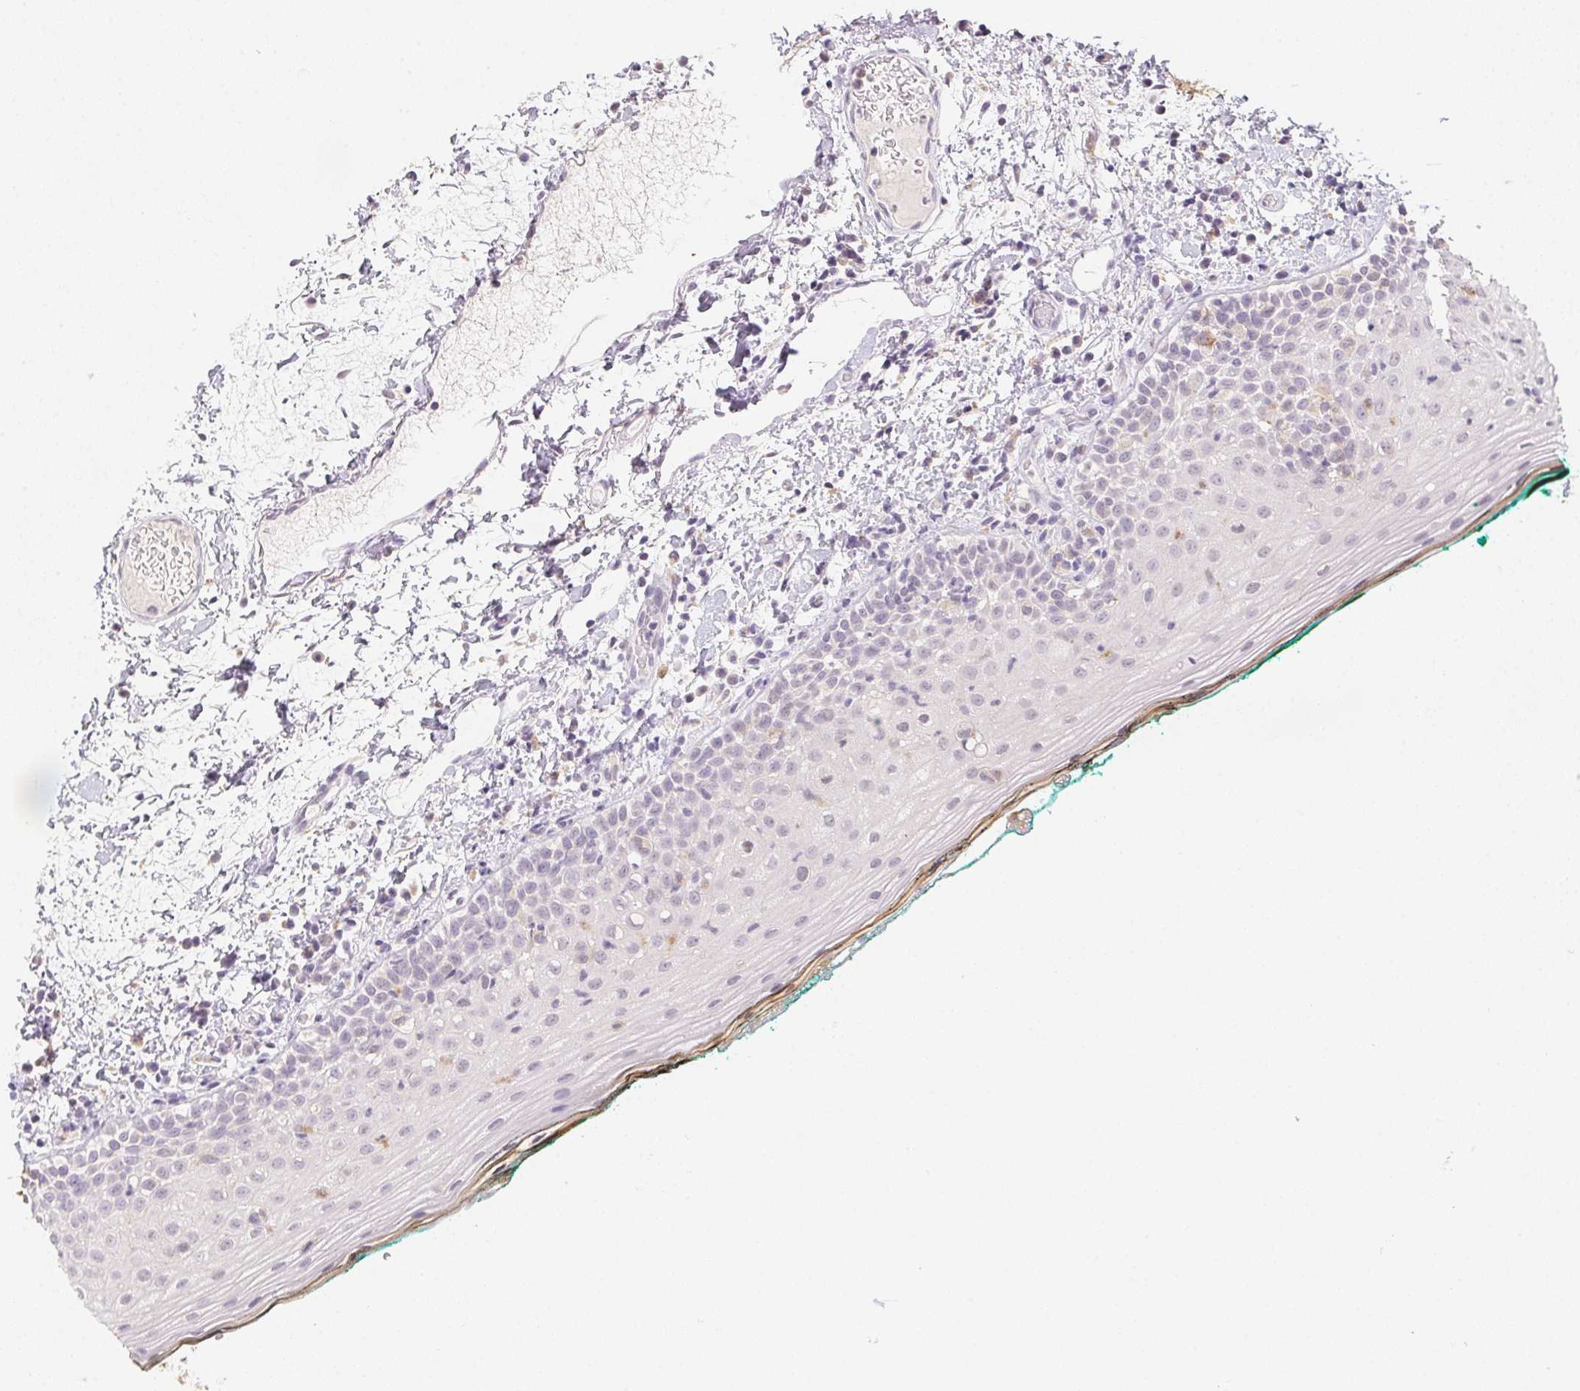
{"staining": {"intensity": "weak", "quantity": "<25%", "location": "cytoplasmic/membranous"}, "tissue": "oral mucosa", "cell_type": "Squamous epithelial cells", "image_type": "normal", "snomed": [{"axis": "morphology", "description": "Normal tissue, NOS"}, {"axis": "topography", "description": "Oral tissue"}], "caption": "Squamous epithelial cells show no significant expression in normal oral mucosa. (DAB (3,3'-diaminobenzidine) IHC with hematoxylin counter stain).", "gene": "SLC6A18", "patient": {"sex": "female", "age": 83}}